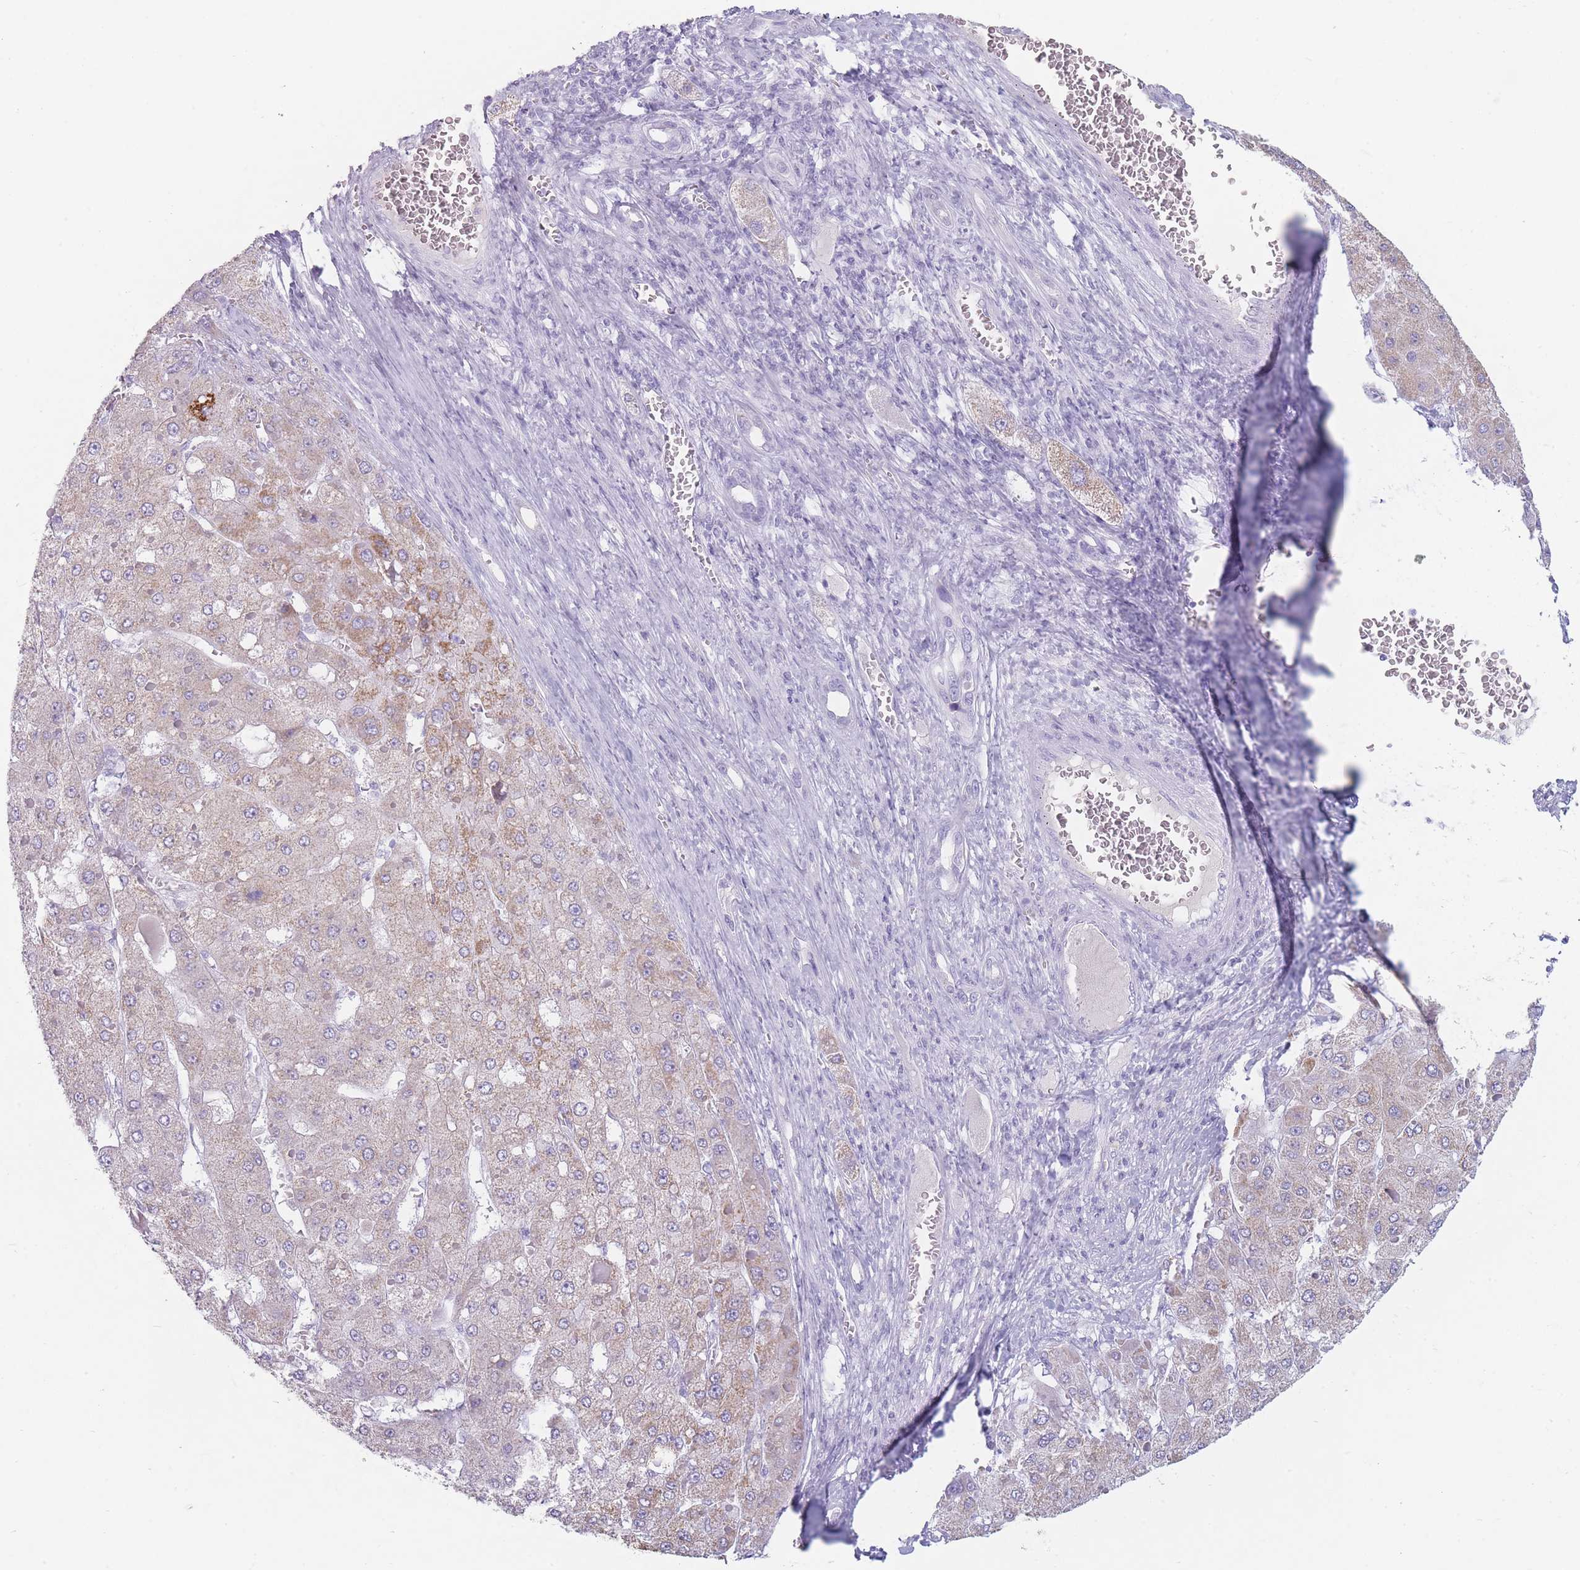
{"staining": {"intensity": "weak", "quantity": "25%-75%", "location": "cytoplasmic/membranous"}, "tissue": "liver cancer", "cell_type": "Tumor cells", "image_type": "cancer", "snomed": [{"axis": "morphology", "description": "Carcinoma, Hepatocellular, NOS"}, {"axis": "topography", "description": "Liver"}], "caption": "IHC of liver cancer displays low levels of weak cytoplasmic/membranous expression in about 25%-75% of tumor cells.", "gene": "GPR12", "patient": {"sex": "female", "age": 73}}